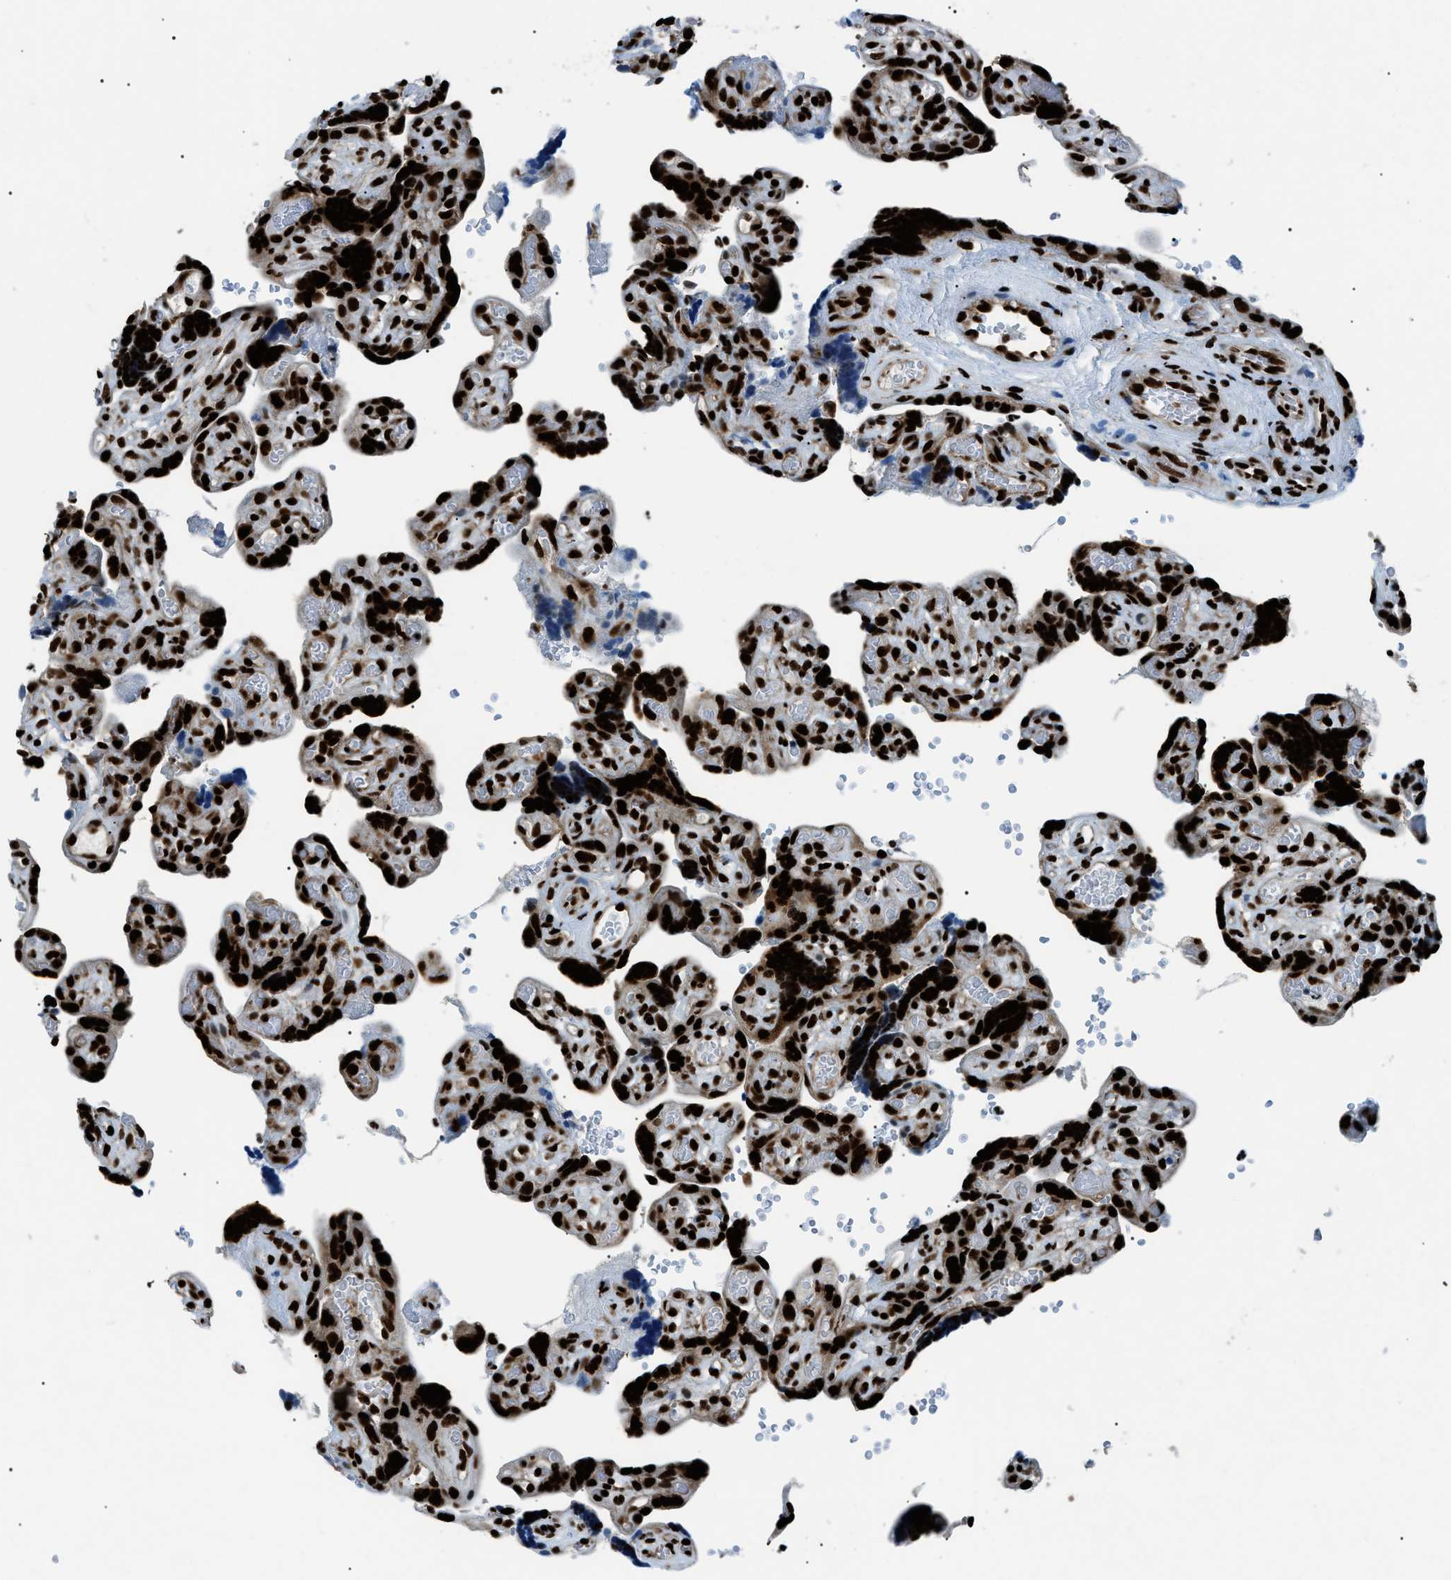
{"staining": {"intensity": "strong", "quantity": ">75%", "location": "nuclear"}, "tissue": "placenta", "cell_type": "Decidual cells", "image_type": "normal", "snomed": [{"axis": "morphology", "description": "Normal tissue, NOS"}, {"axis": "topography", "description": "Placenta"}], "caption": "Brown immunohistochemical staining in unremarkable placenta displays strong nuclear staining in approximately >75% of decidual cells.", "gene": "HNRNPK", "patient": {"sex": "female", "age": 30}}